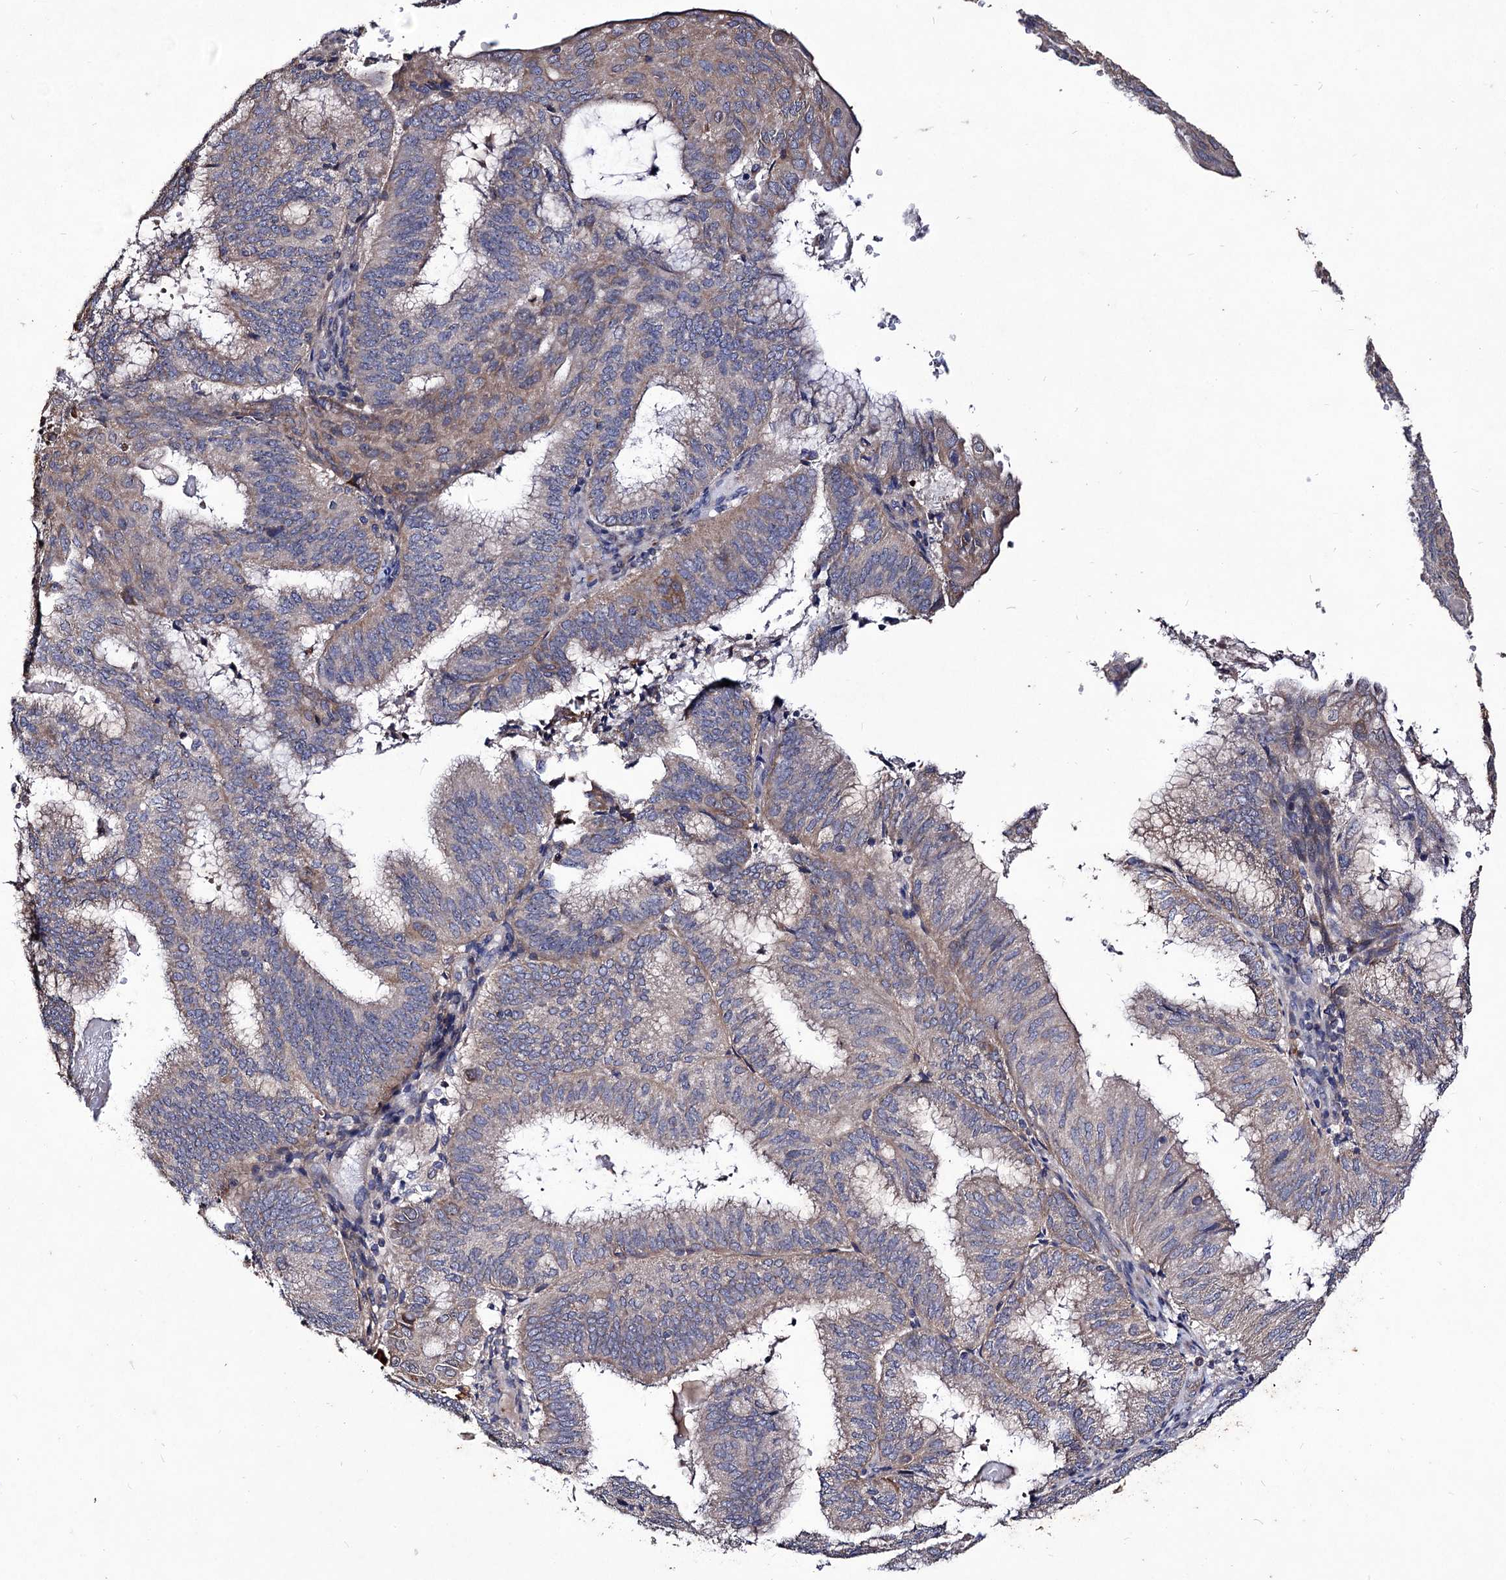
{"staining": {"intensity": "weak", "quantity": "<25%", "location": "cytoplasmic/membranous"}, "tissue": "endometrial cancer", "cell_type": "Tumor cells", "image_type": "cancer", "snomed": [{"axis": "morphology", "description": "Adenocarcinoma, NOS"}, {"axis": "topography", "description": "Endometrium"}], "caption": "Immunohistochemistry (IHC) image of human endometrial cancer stained for a protein (brown), which demonstrates no staining in tumor cells. The staining was performed using DAB to visualize the protein expression in brown, while the nuclei were stained in blue with hematoxylin (Magnification: 20x).", "gene": "MYO1H", "patient": {"sex": "female", "age": 49}}